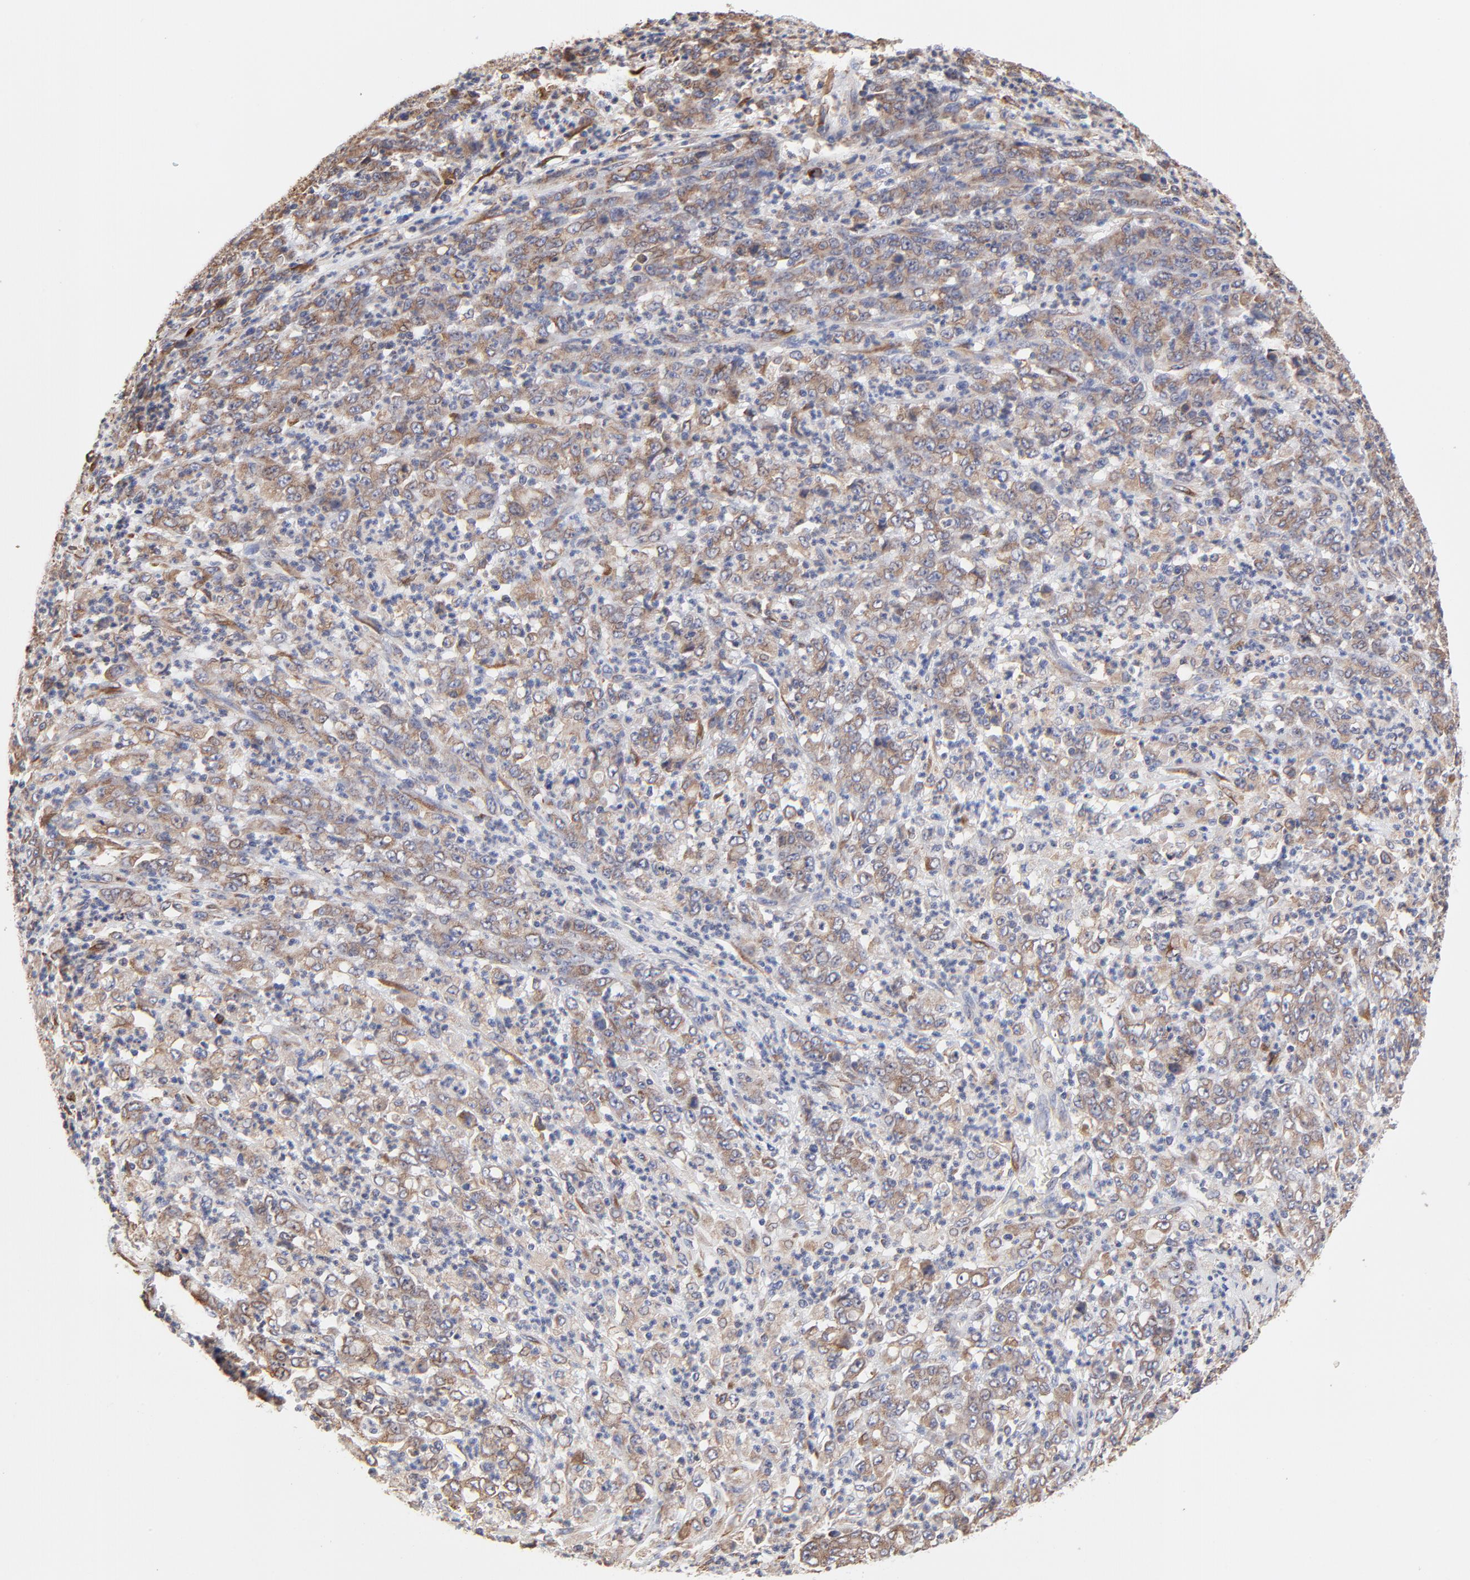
{"staining": {"intensity": "moderate", "quantity": ">75%", "location": "cytoplasmic/membranous"}, "tissue": "stomach cancer", "cell_type": "Tumor cells", "image_type": "cancer", "snomed": [{"axis": "morphology", "description": "Adenocarcinoma, NOS"}, {"axis": "topography", "description": "Stomach, lower"}], "caption": "Tumor cells display medium levels of moderate cytoplasmic/membranous positivity in about >75% of cells in human stomach cancer.", "gene": "LMAN1", "patient": {"sex": "female", "age": 71}}